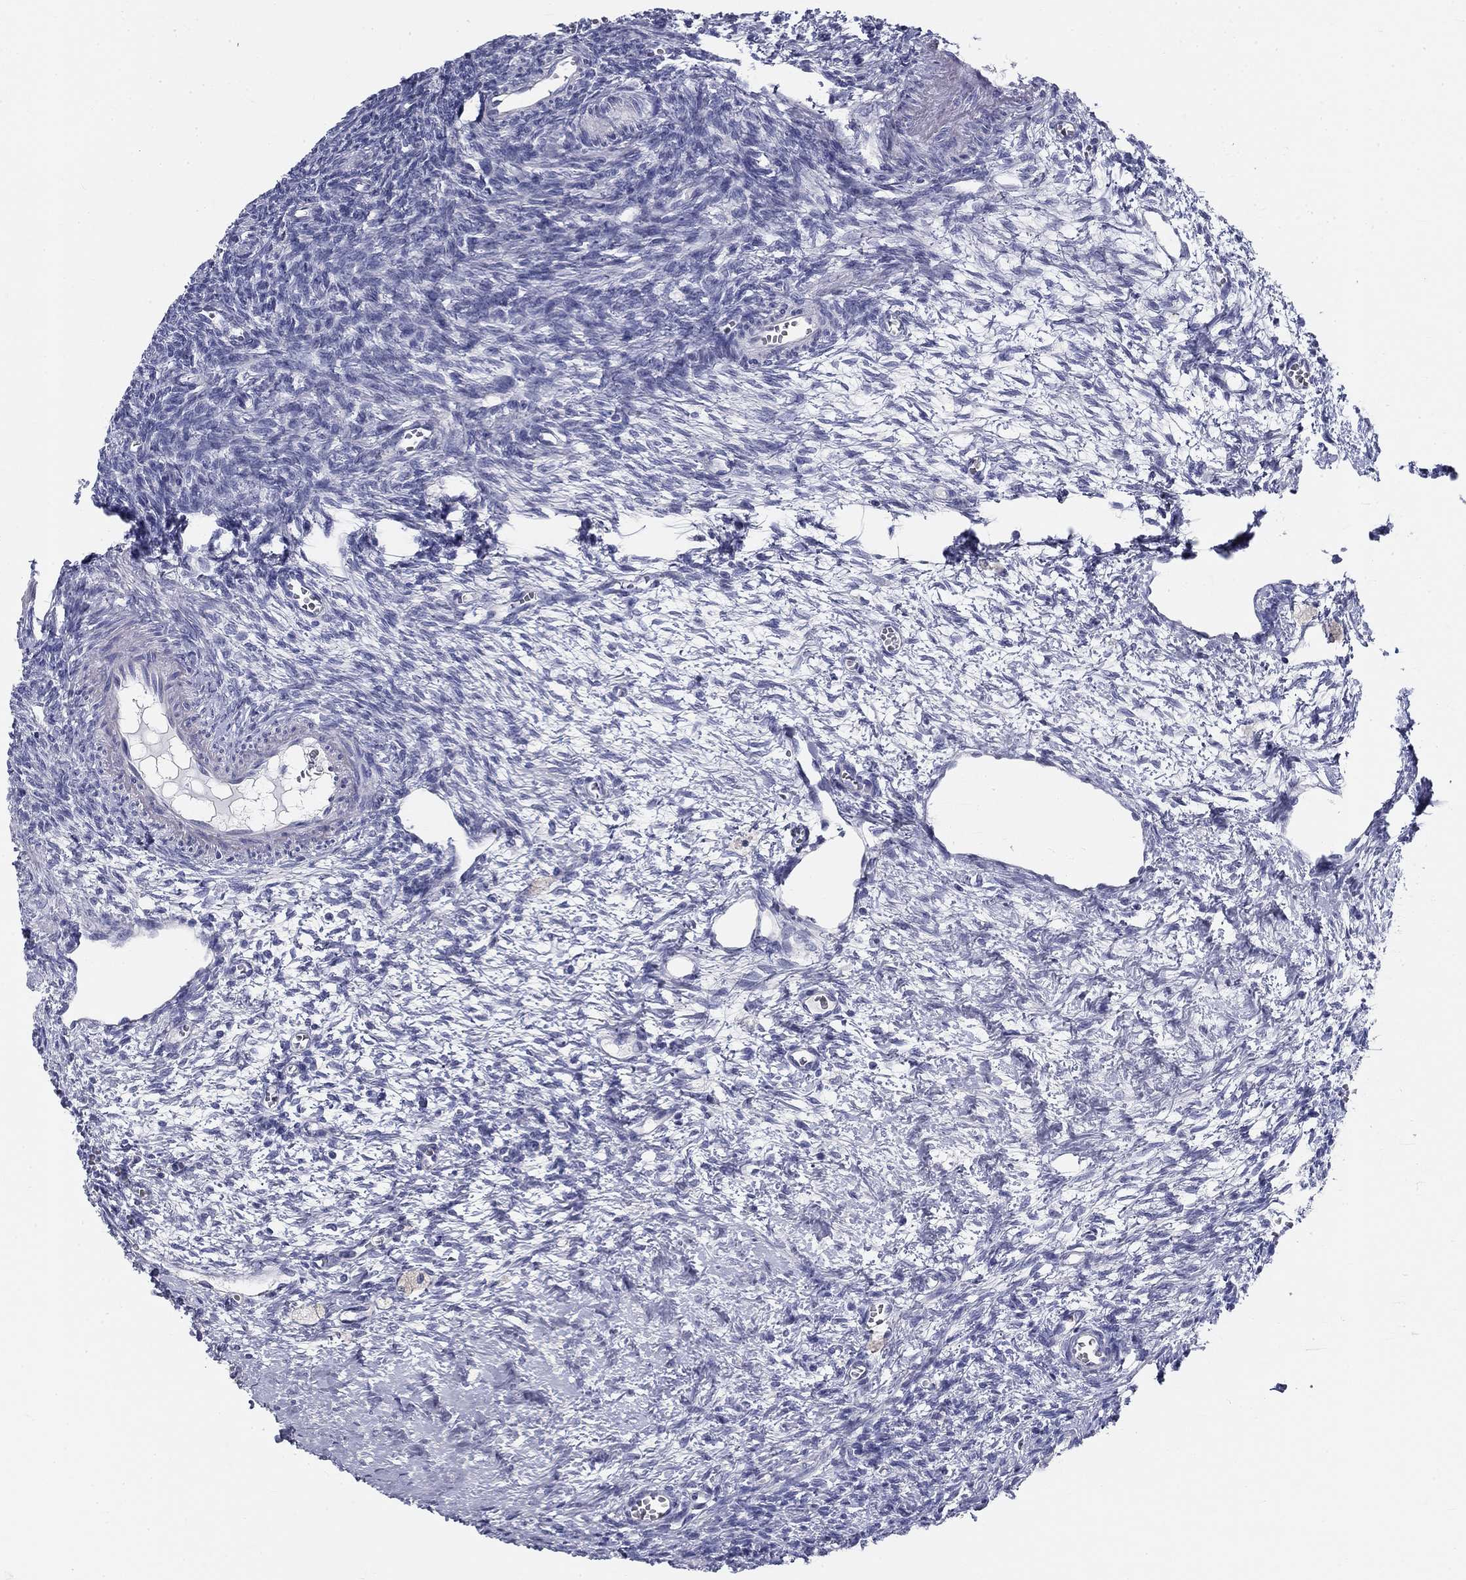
{"staining": {"intensity": "negative", "quantity": "none", "location": "none"}, "tissue": "ovary", "cell_type": "Follicle cells", "image_type": "normal", "snomed": [{"axis": "morphology", "description": "Normal tissue, NOS"}, {"axis": "topography", "description": "Ovary"}], "caption": "This is an immunohistochemistry photomicrograph of unremarkable human ovary. There is no expression in follicle cells.", "gene": "GALNTL5", "patient": {"sex": "female", "age": 27}}